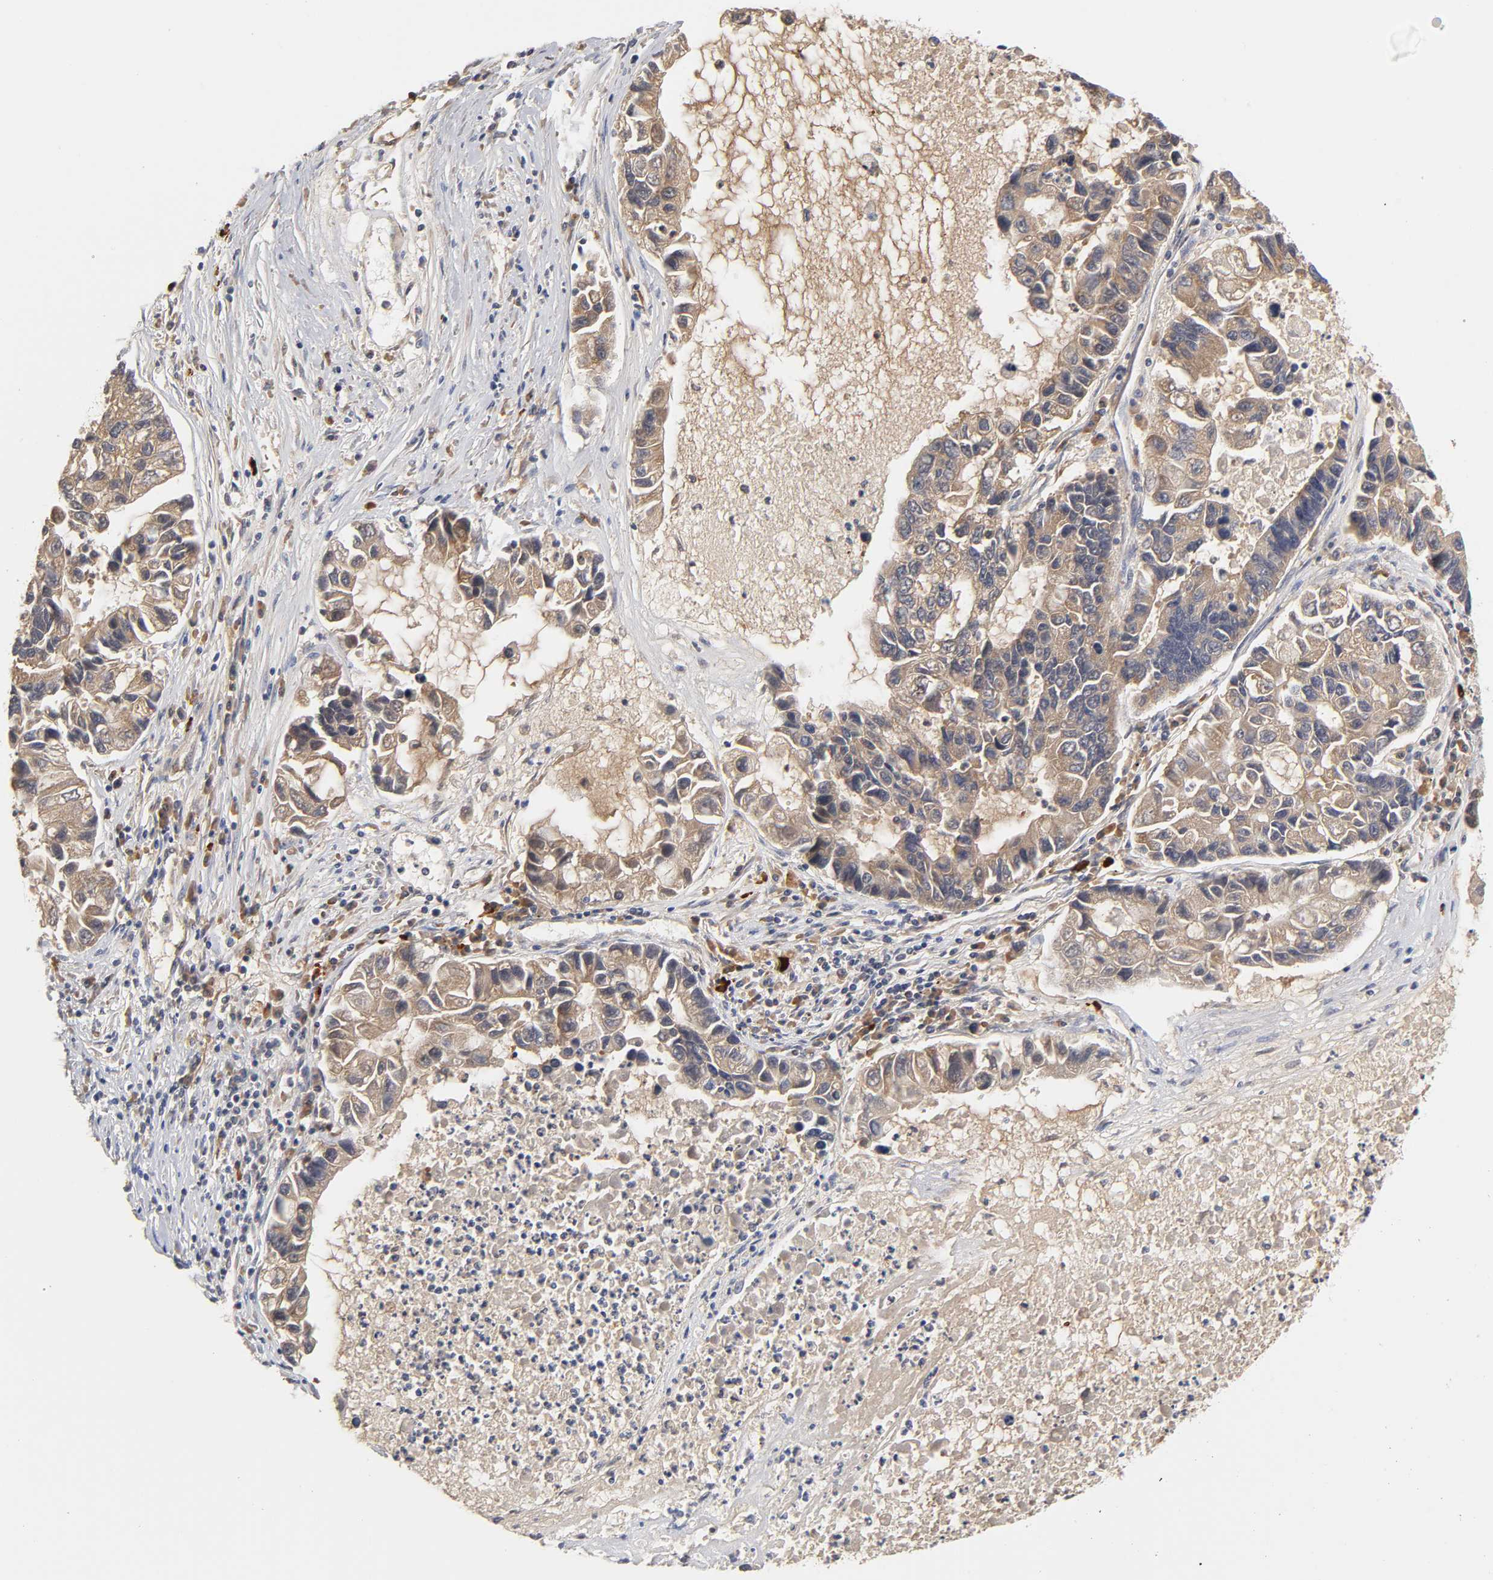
{"staining": {"intensity": "moderate", "quantity": ">75%", "location": "cytoplasmic/membranous"}, "tissue": "lung cancer", "cell_type": "Tumor cells", "image_type": "cancer", "snomed": [{"axis": "morphology", "description": "Adenocarcinoma, NOS"}, {"axis": "topography", "description": "Lung"}], "caption": "High-power microscopy captured an IHC image of lung adenocarcinoma, revealing moderate cytoplasmic/membranous staining in approximately >75% of tumor cells.", "gene": "RPS29", "patient": {"sex": "female", "age": 51}}